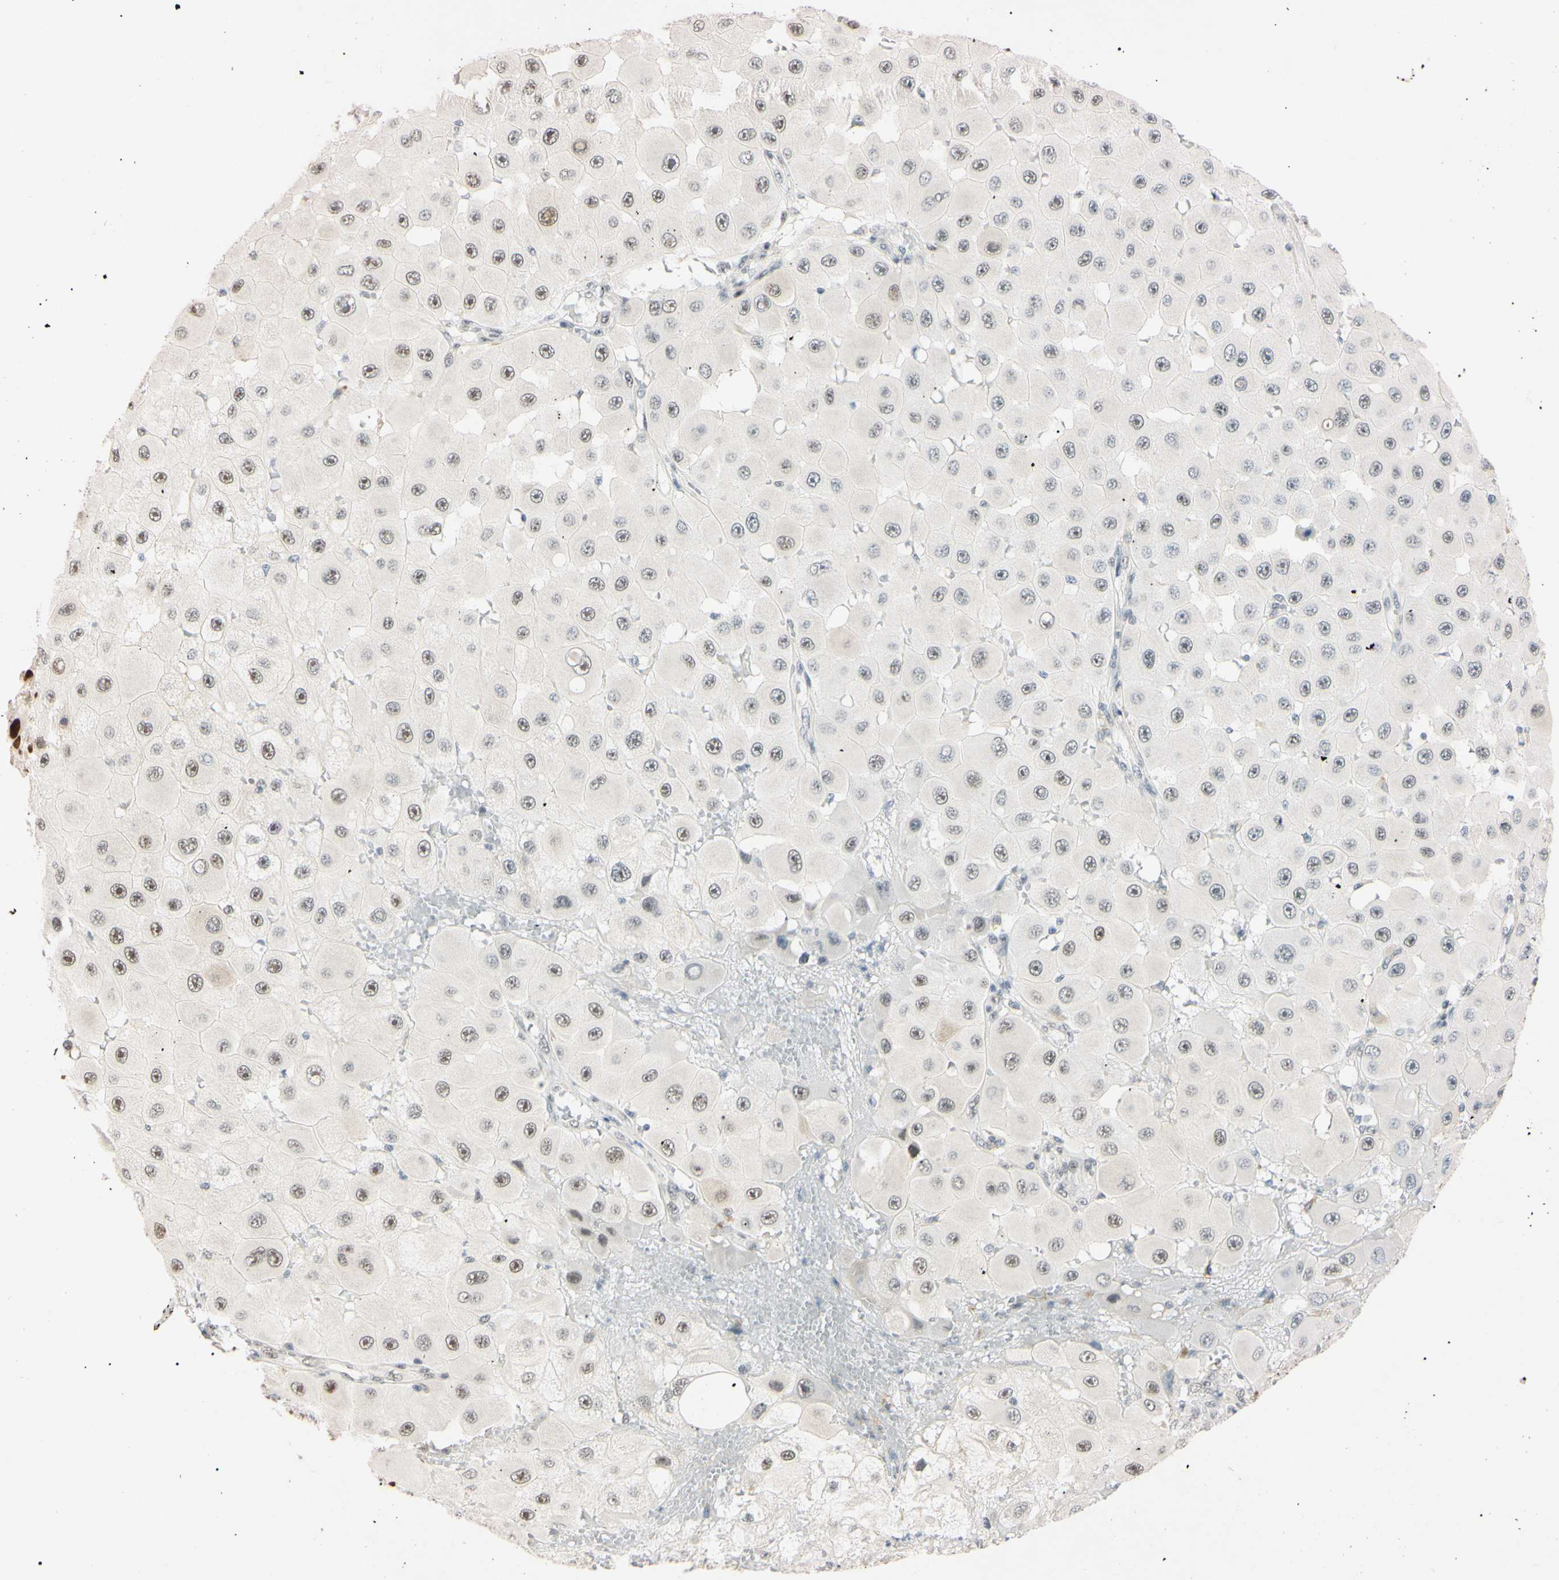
{"staining": {"intensity": "strong", "quantity": ">75%", "location": "nuclear"}, "tissue": "melanoma", "cell_type": "Tumor cells", "image_type": "cancer", "snomed": [{"axis": "morphology", "description": "Malignant melanoma, NOS"}, {"axis": "topography", "description": "Skin"}], "caption": "Protein expression analysis of human malignant melanoma reveals strong nuclear expression in approximately >75% of tumor cells. The staining is performed using DAB (3,3'-diaminobenzidine) brown chromogen to label protein expression. The nuclei are counter-stained blue using hematoxylin.", "gene": "ZNF134", "patient": {"sex": "female", "age": 81}}